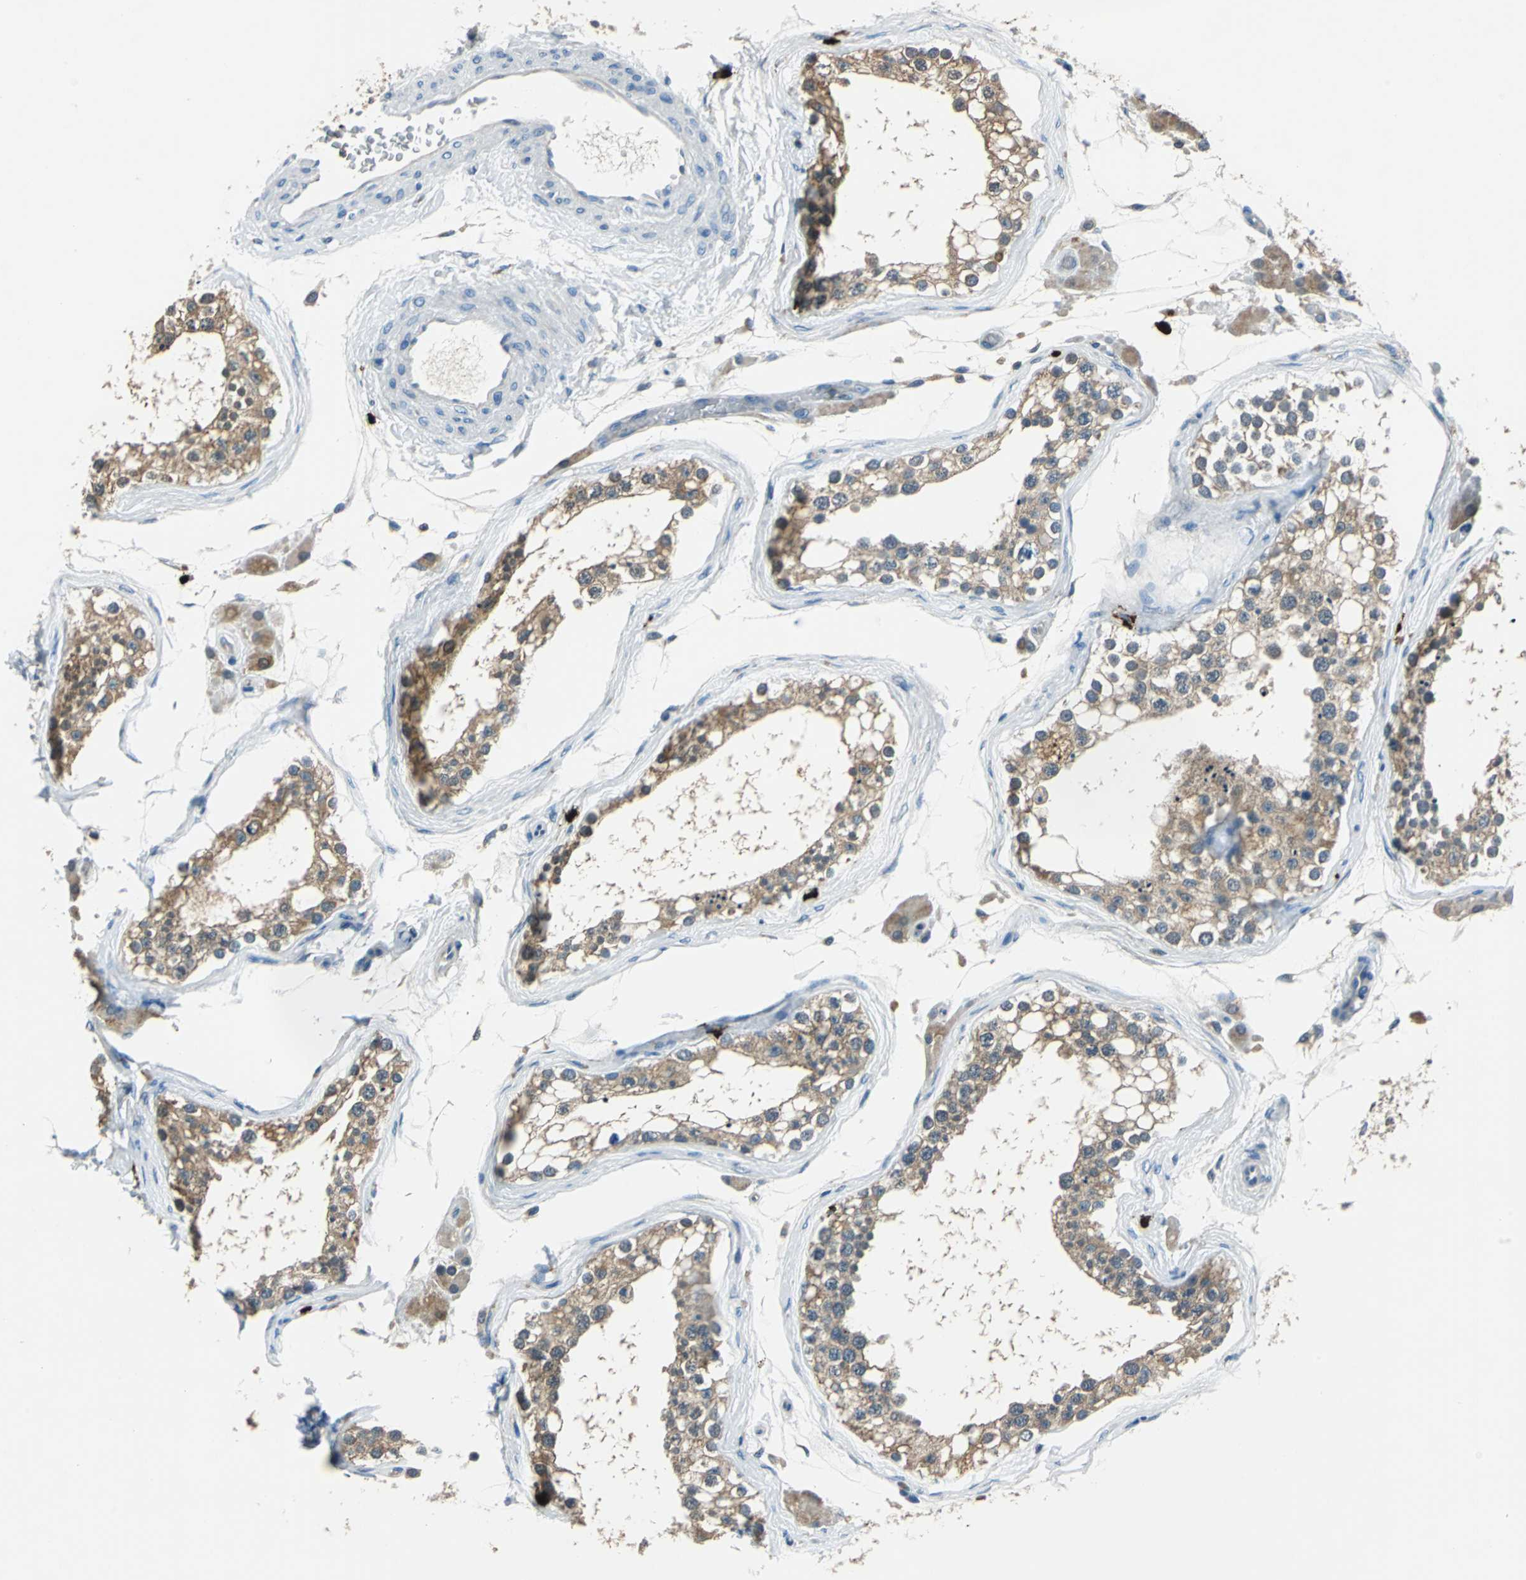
{"staining": {"intensity": "moderate", "quantity": ">75%", "location": "cytoplasmic/membranous"}, "tissue": "testis", "cell_type": "Cells in seminiferous ducts", "image_type": "normal", "snomed": [{"axis": "morphology", "description": "Normal tissue, NOS"}, {"axis": "topography", "description": "Testis"}], "caption": "Moderate cytoplasmic/membranous protein staining is appreciated in approximately >75% of cells in seminiferous ducts in testis. The staining is performed using DAB (3,3'-diaminobenzidine) brown chromogen to label protein expression. The nuclei are counter-stained blue using hematoxylin.", "gene": "CPA3", "patient": {"sex": "male", "age": 68}}